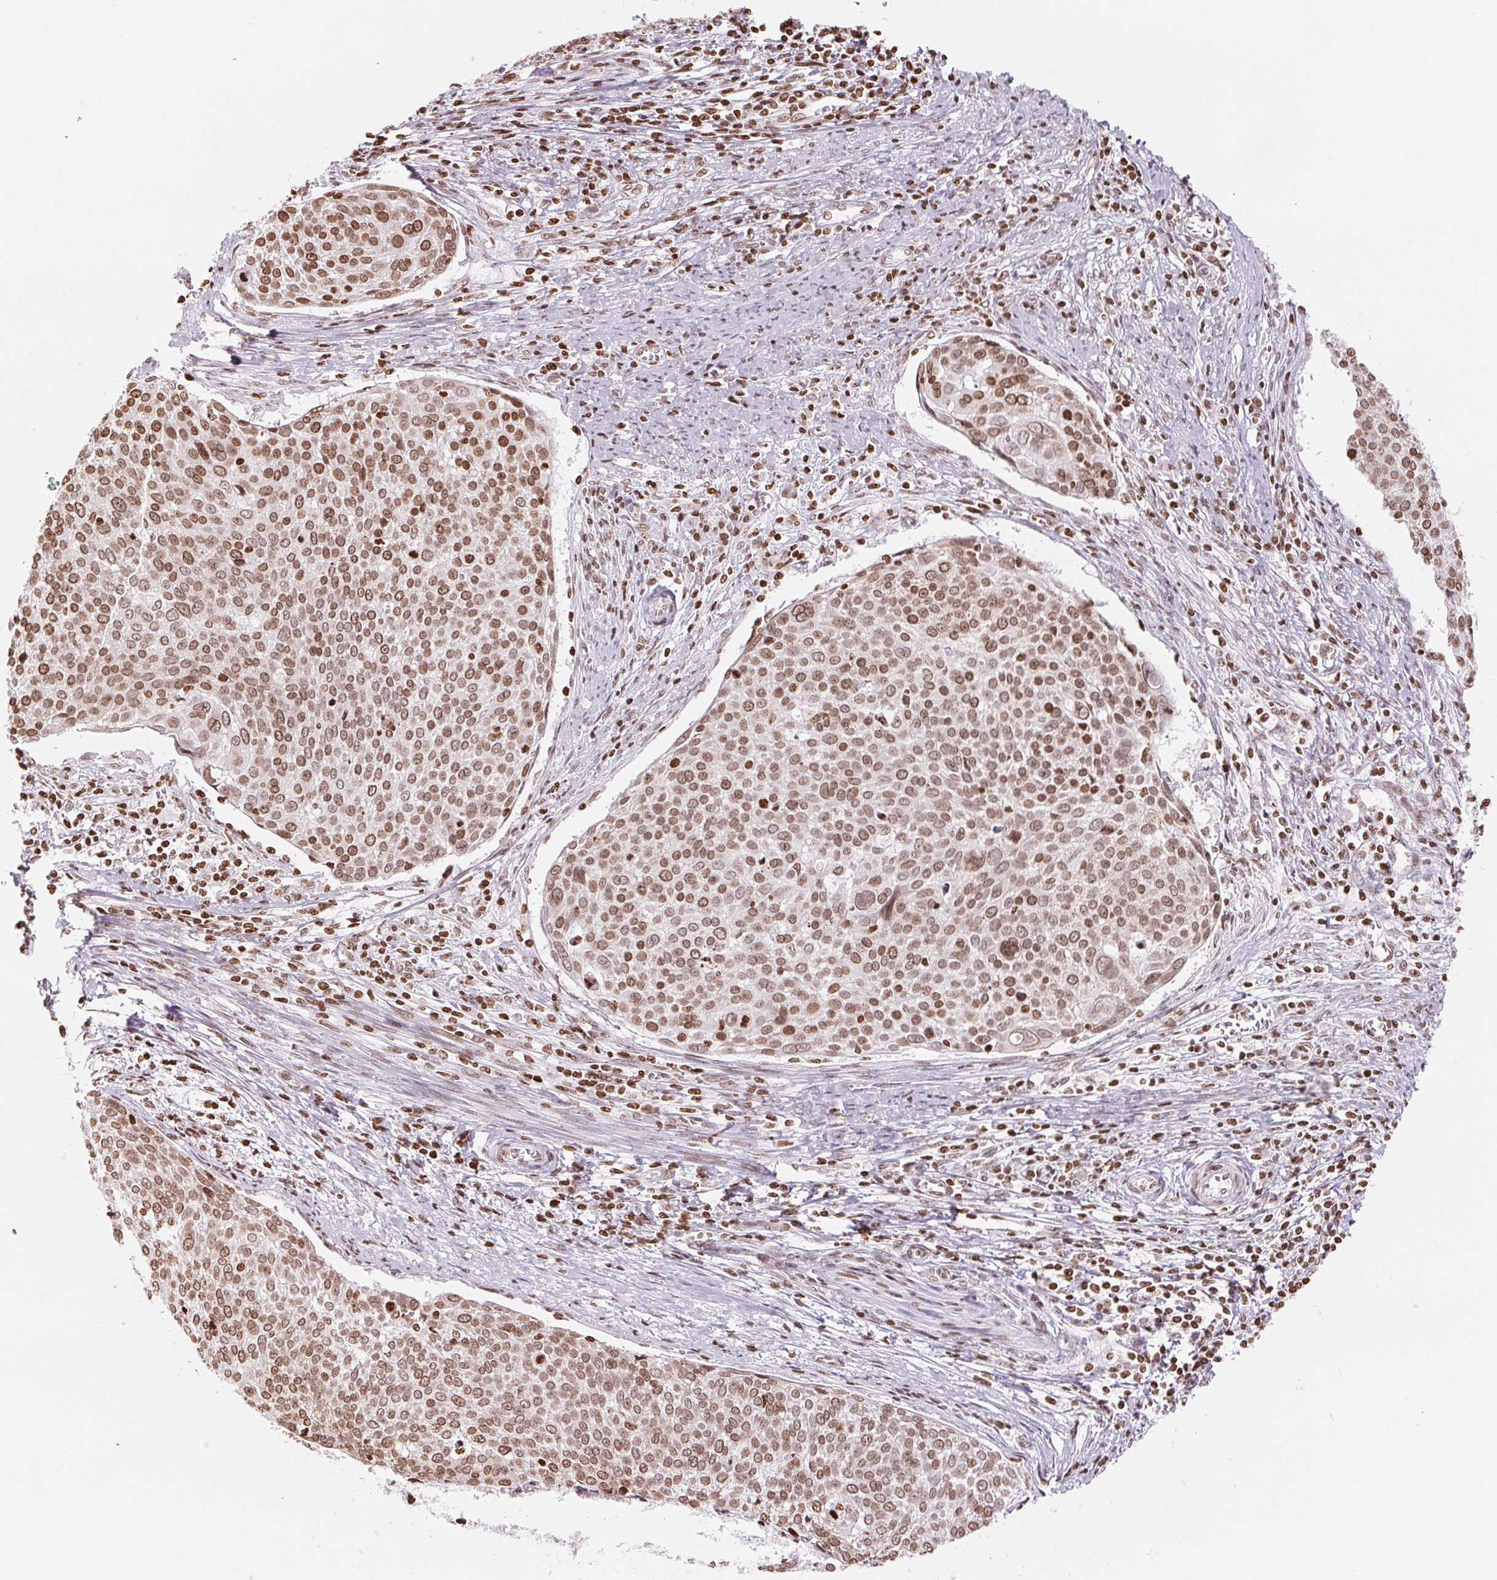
{"staining": {"intensity": "moderate", "quantity": ">75%", "location": "cytoplasmic/membranous,nuclear"}, "tissue": "cervical cancer", "cell_type": "Tumor cells", "image_type": "cancer", "snomed": [{"axis": "morphology", "description": "Squamous cell carcinoma, NOS"}, {"axis": "topography", "description": "Cervix"}], "caption": "This image shows immunohistochemistry staining of cervical cancer, with medium moderate cytoplasmic/membranous and nuclear staining in approximately >75% of tumor cells.", "gene": "SMIM12", "patient": {"sex": "female", "age": 39}}